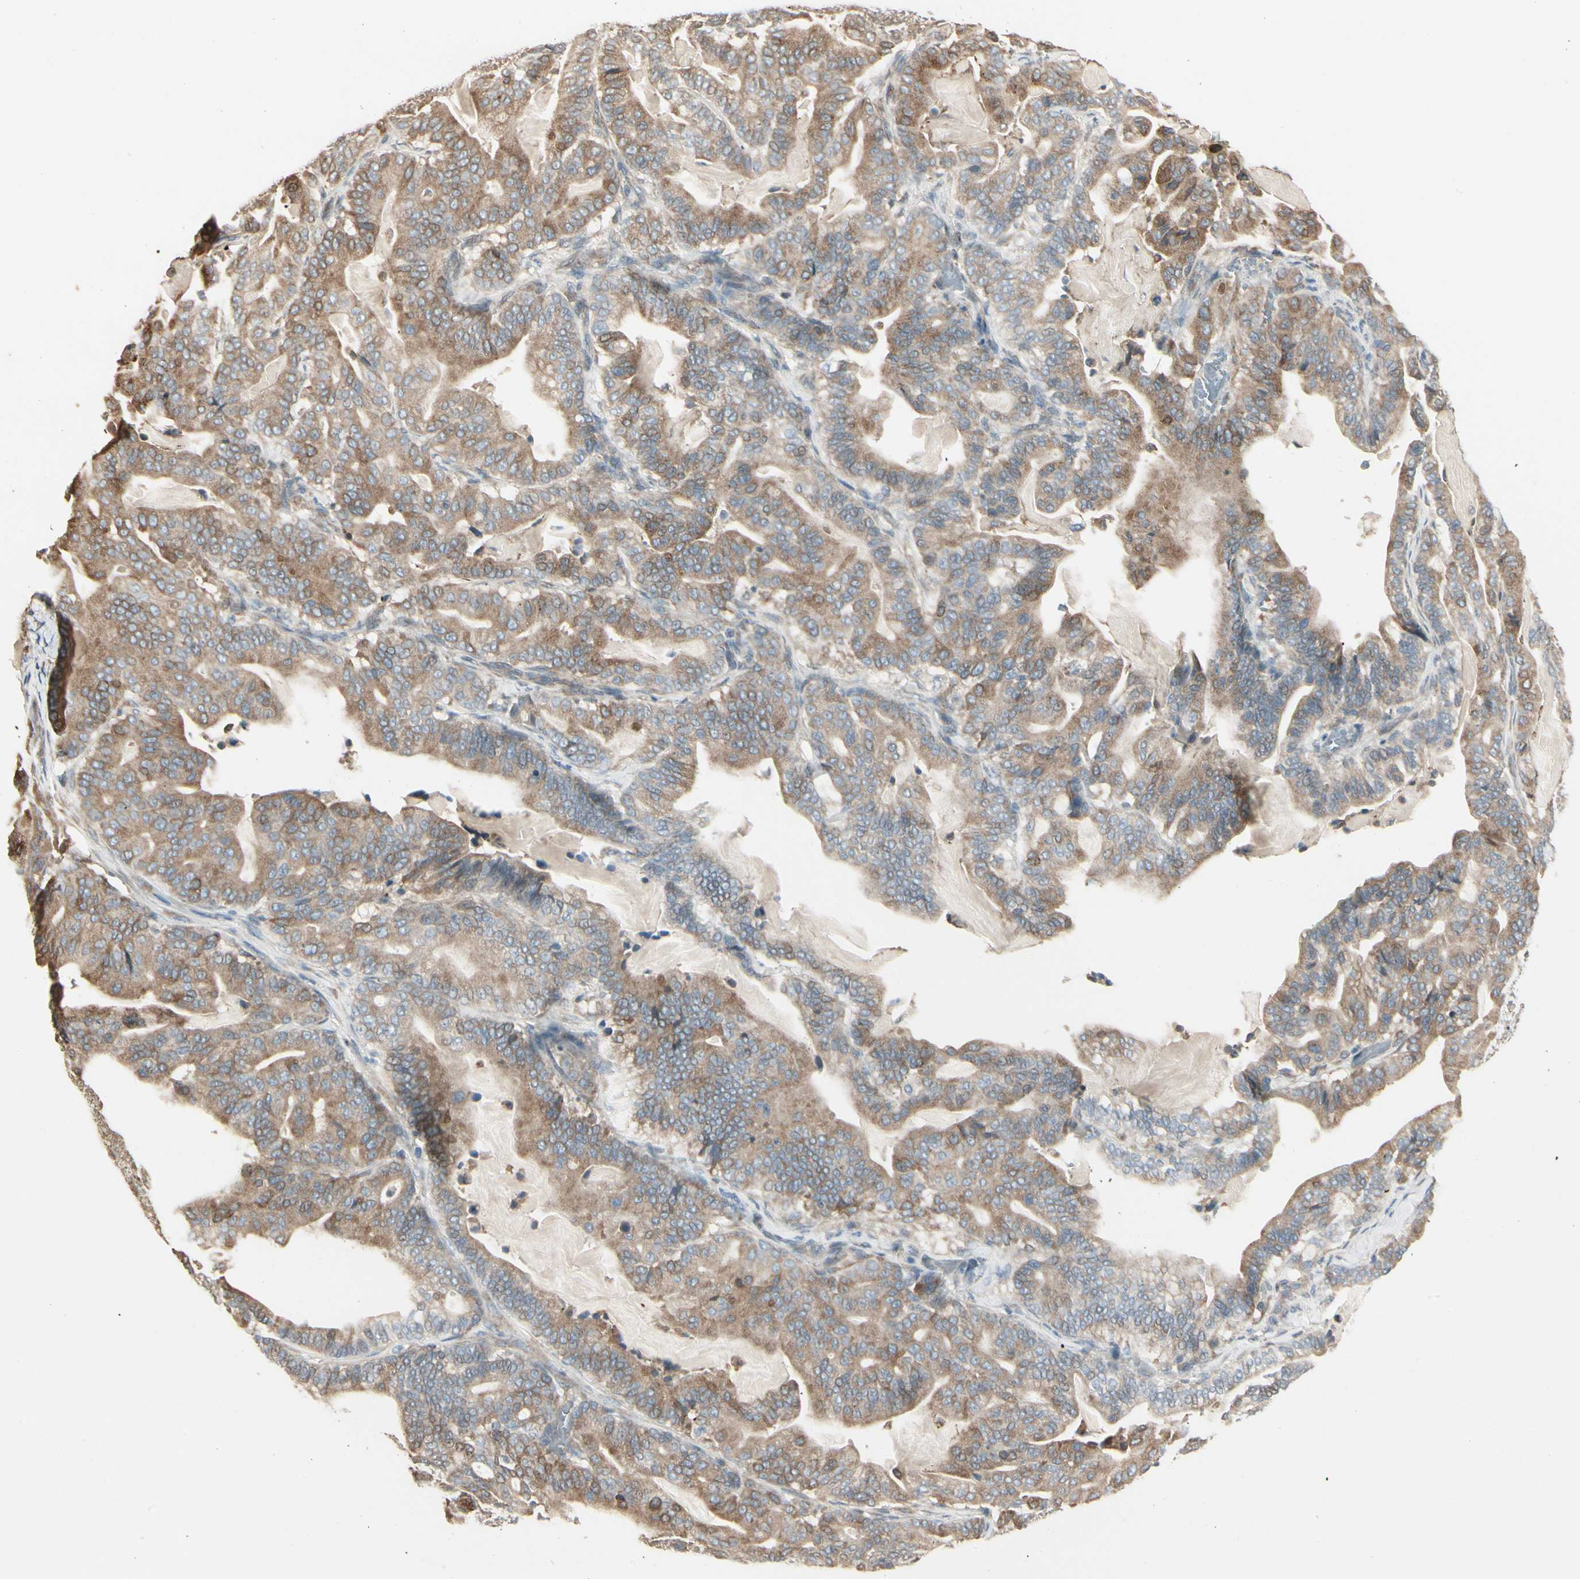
{"staining": {"intensity": "moderate", "quantity": ">75%", "location": "cytoplasmic/membranous"}, "tissue": "pancreatic cancer", "cell_type": "Tumor cells", "image_type": "cancer", "snomed": [{"axis": "morphology", "description": "Adenocarcinoma, NOS"}, {"axis": "topography", "description": "Pancreas"}], "caption": "DAB (3,3'-diaminobenzidine) immunohistochemical staining of pancreatic cancer (adenocarcinoma) displays moderate cytoplasmic/membranous protein expression in approximately >75% of tumor cells.", "gene": "NUCB2", "patient": {"sex": "male", "age": 63}}